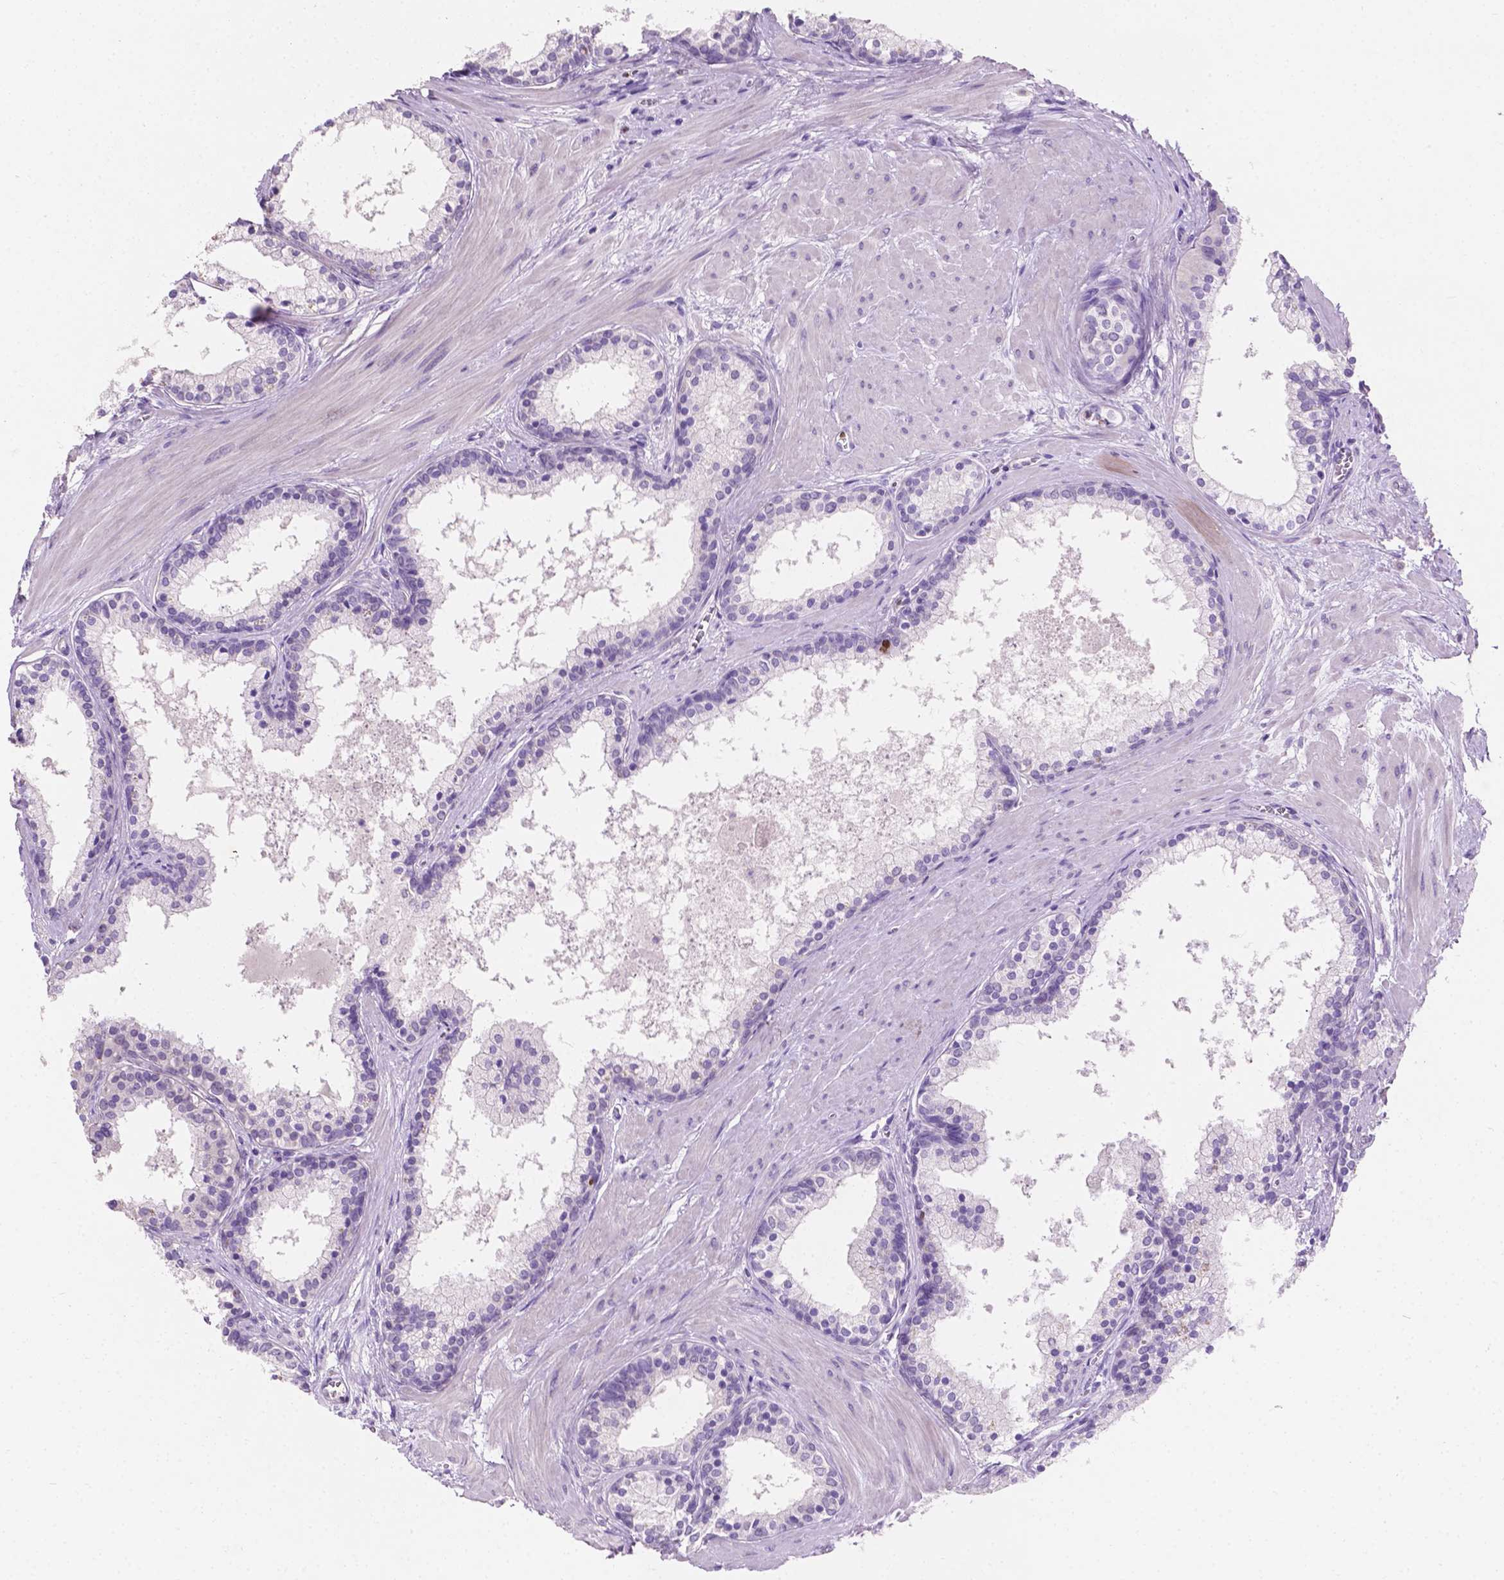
{"staining": {"intensity": "moderate", "quantity": "<25%", "location": "nuclear"}, "tissue": "prostate", "cell_type": "Glandular cells", "image_type": "normal", "snomed": [{"axis": "morphology", "description": "Normal tissue, NOS"}, {"axis": "topography", "description": "Prostate"}], "caption": "Immunohistochemistry (IHC) photomicrograph of benign prostate stained for a protein (brown), which reveals low levels of moderate nuclear staining in about <25% of glandular cells.", "gene": "SIAH2", "patient": {"sex": "male", "age": 61}}